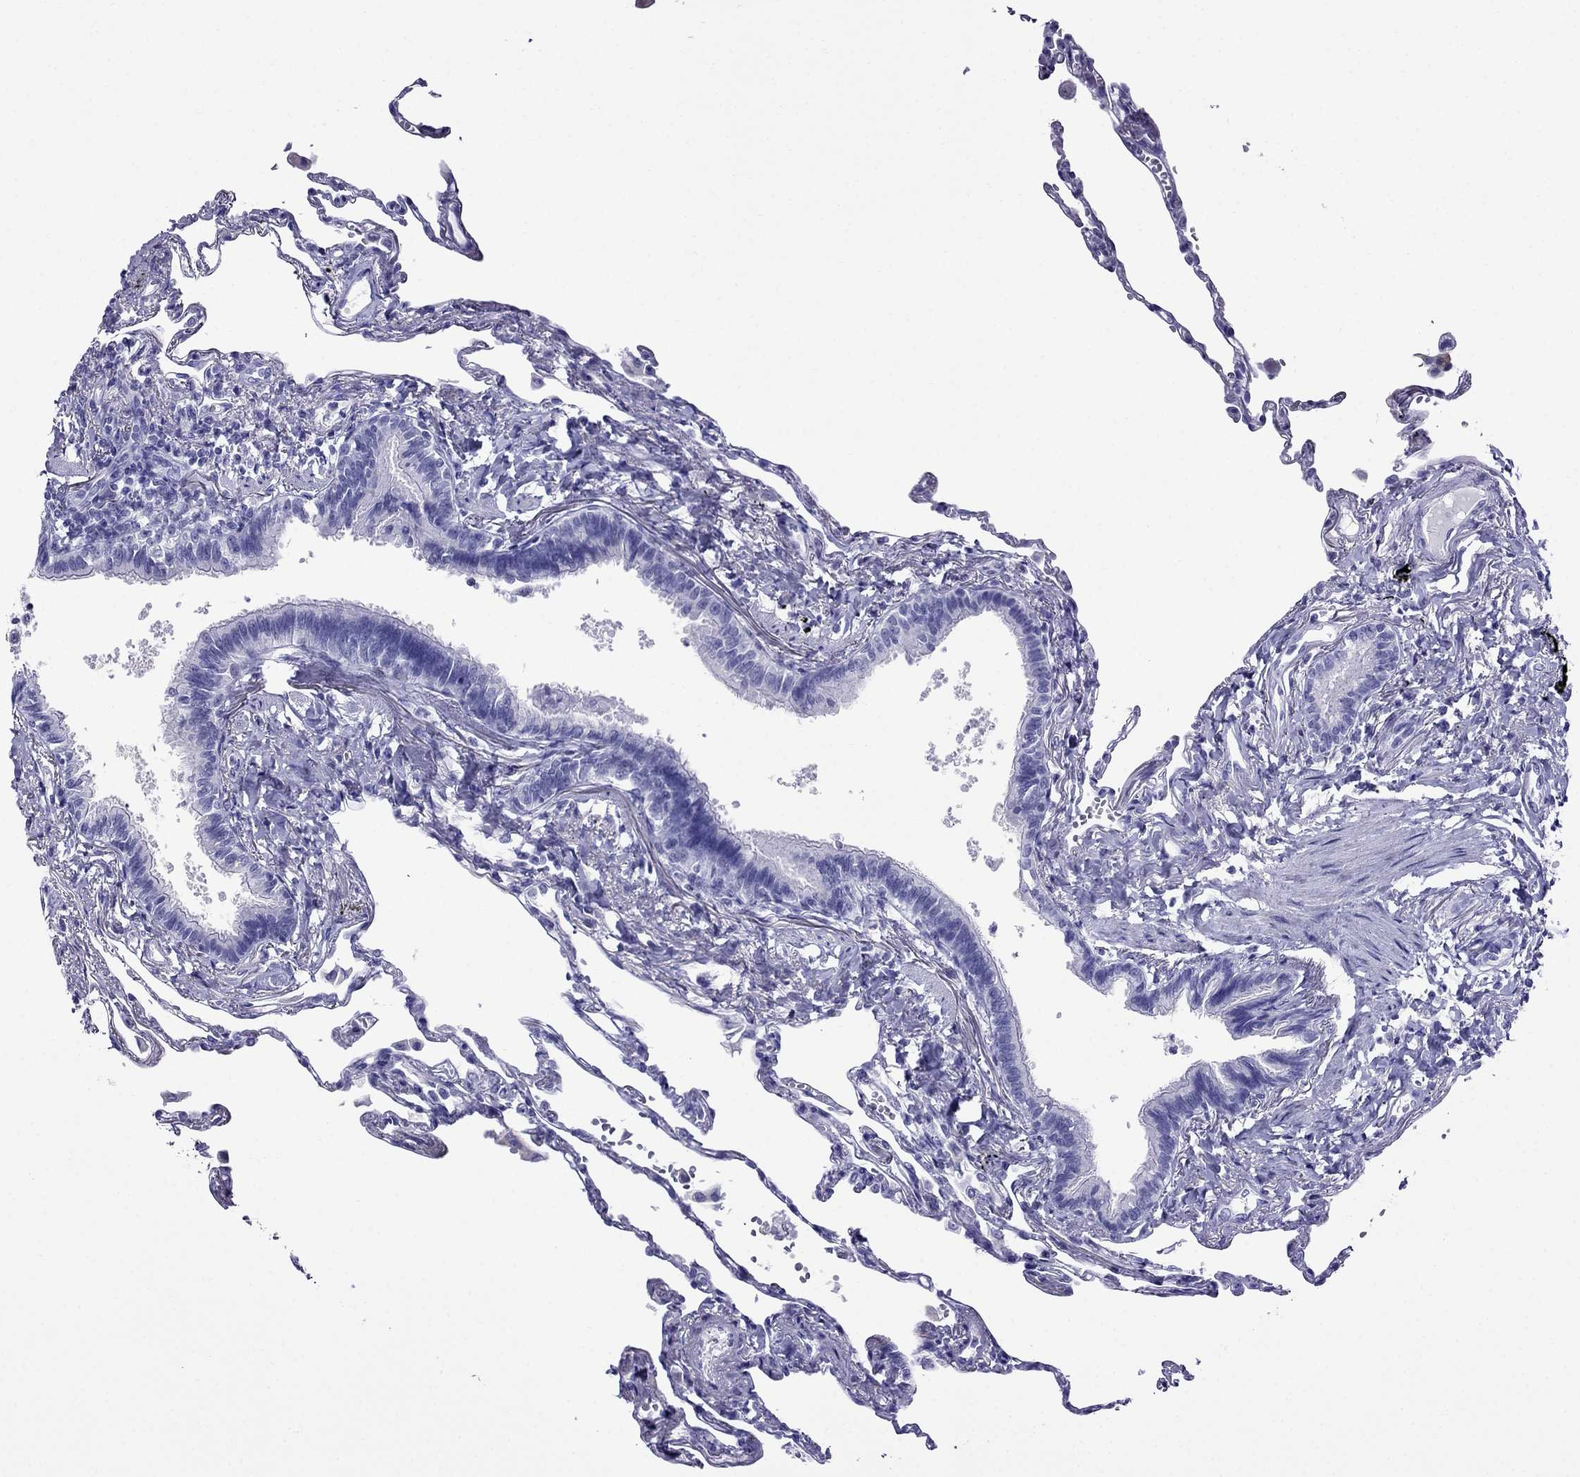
{"staining": {"intensity": "negative", "quantity": "none", "location": "none"}, "tissue": "lung", "cell_type": "Alveolar cells", "image_type": "normal", "snomed": [{"axis": "morphology", "description": "Normal tissue, NOS"}, {"axis": "topography", "description": "Lung"}], "caption": "High magnification brightfield microscopy of unremarkable lung stained with DAB (brown) and counterstained with hematoxylin (blue): alveolar cells show no significant staining.", "gene": "CRYBA1", "patient": {"sex": "male", "age": 78}}